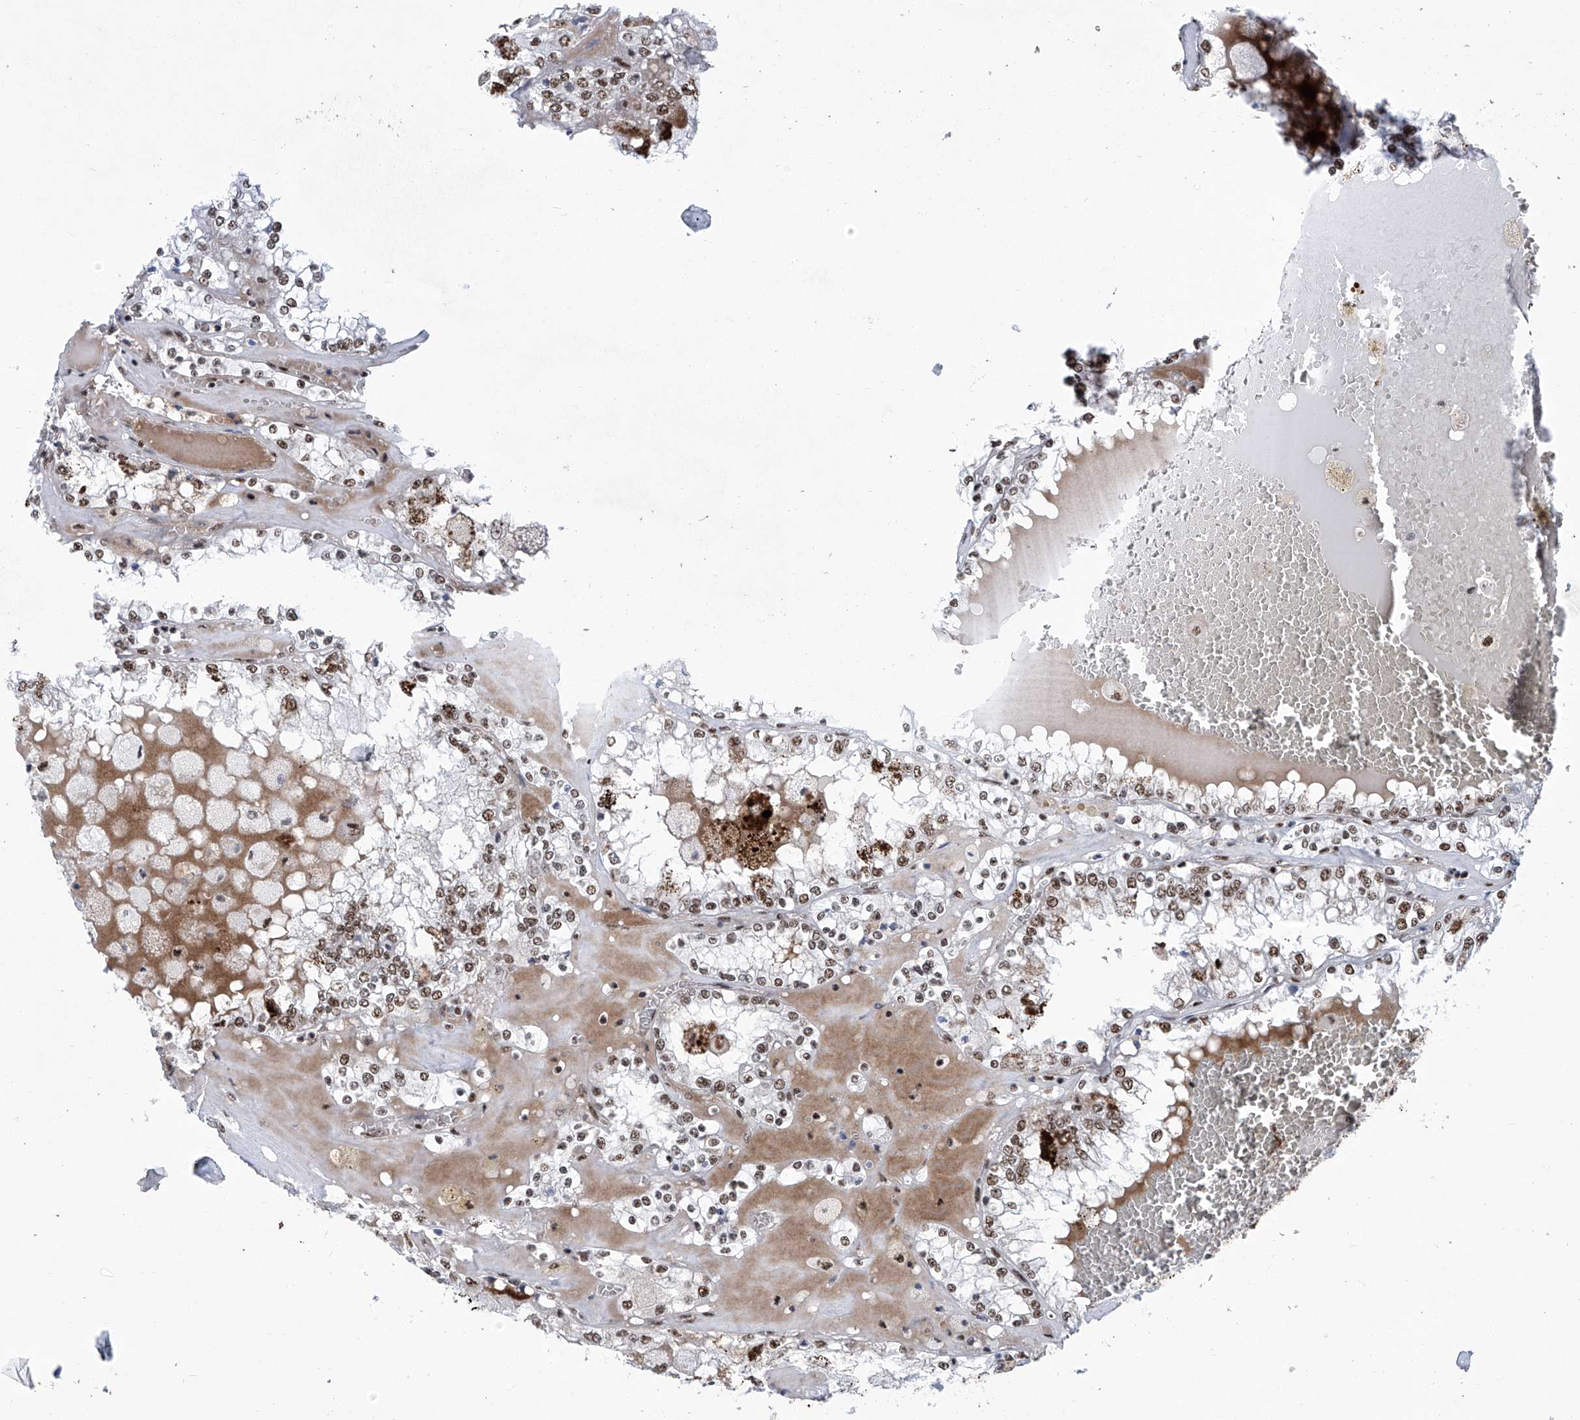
{"staining": {"intensity": "moderate", "quantity": ">75%", "location": "nuclear"}, "tissue": "renal cancer", "cell_type": "Tumor cells", "image_type": "cancer", "snomed": [{"axis": "morphology", "description": "Adenocarcinoma, NOS"}, {"axis": "topography", "description": "Kidney"}], "caption": "DAB immunohistochemical staining of human adenocarcinoma (renal) demonstrates moderate nuclear protein positivity in approximately >75% of tumor cells. (IHC, brightfield microscopy, high magnification).", "gene": "FBXL4", "patient": {"sex": "female", "age": 56}}